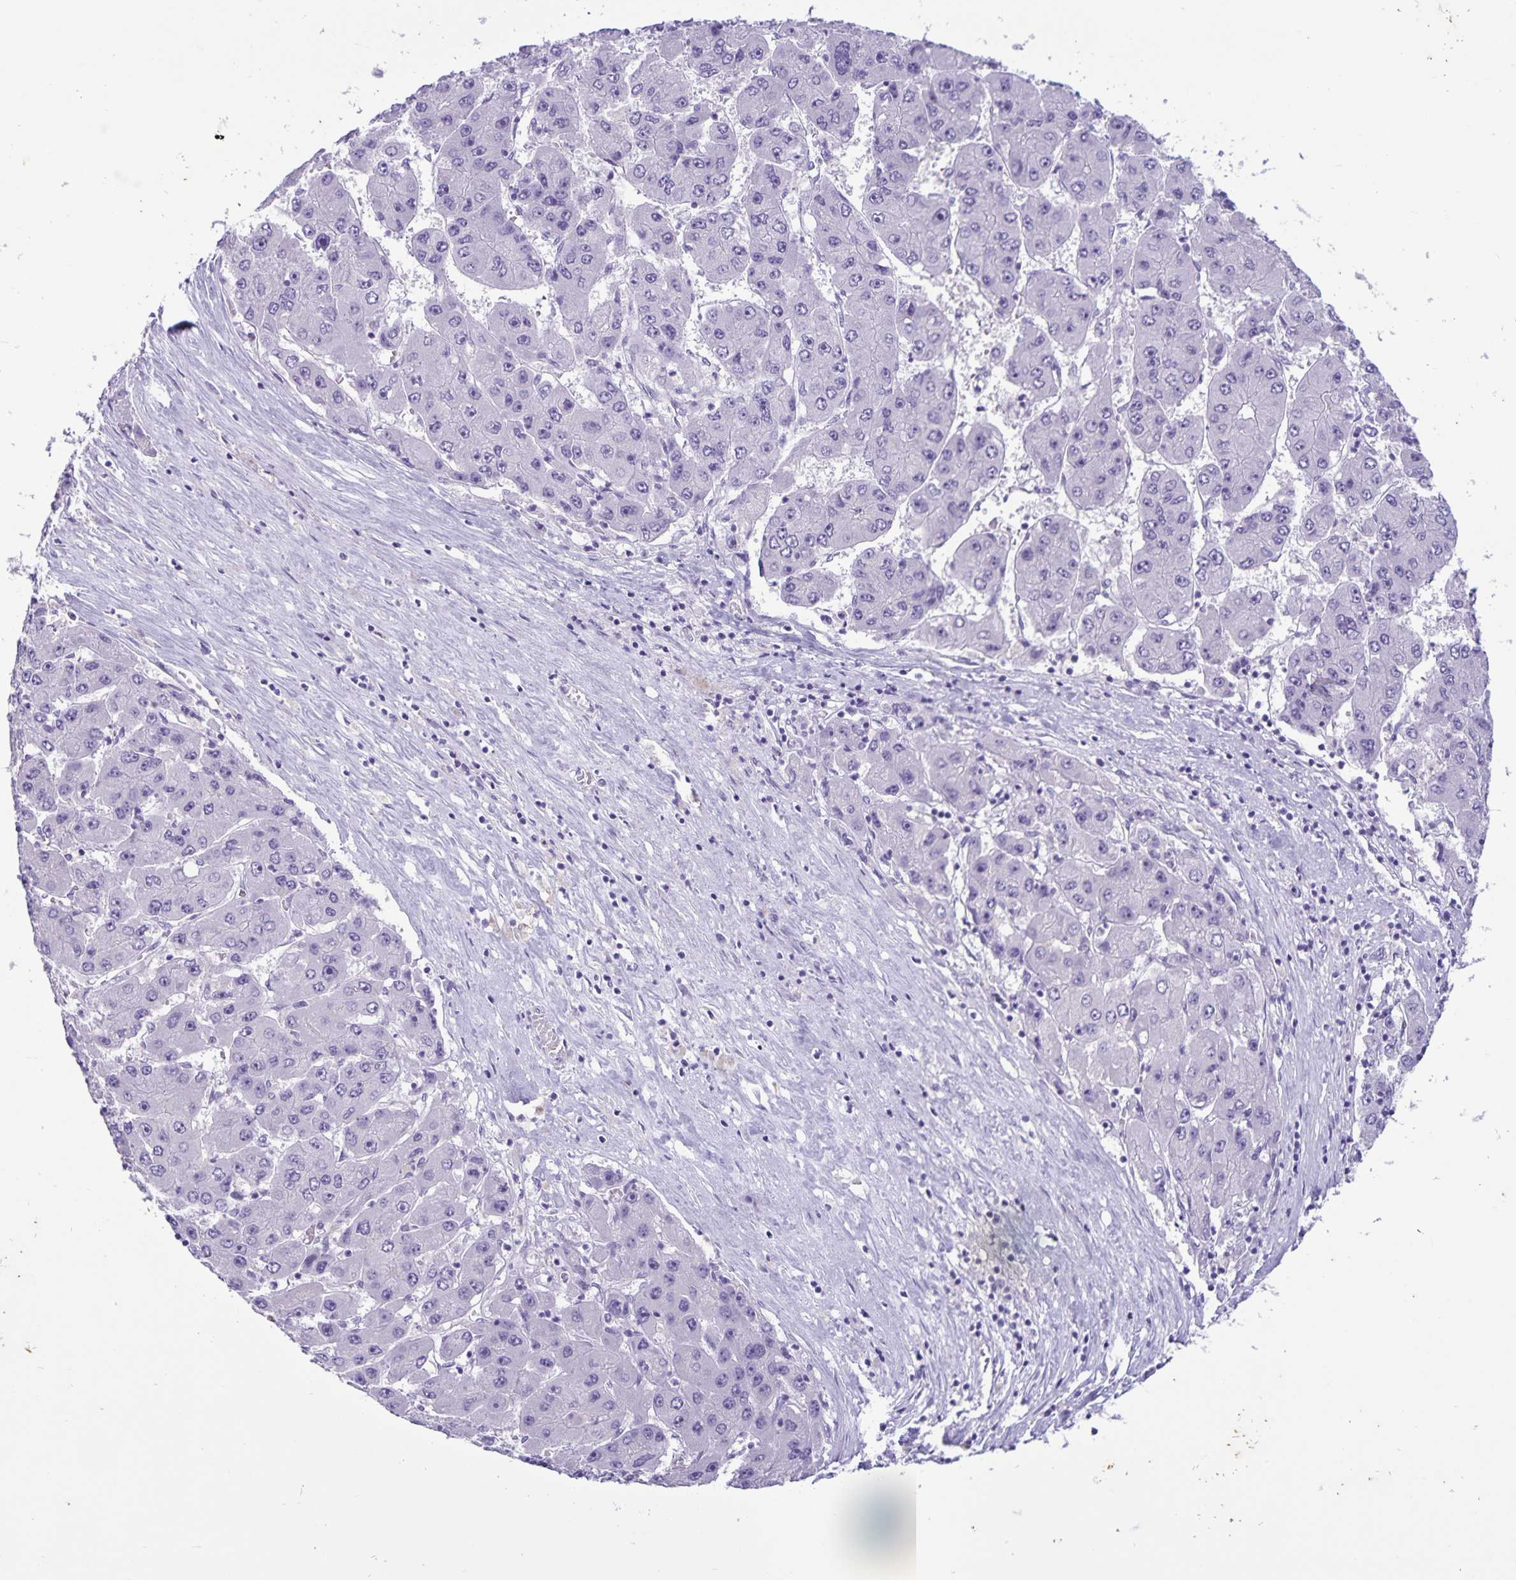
{"staining": {"intensity": "negative", "quantity": "none", "location": "none"}, "tissue": "liver cancer", "cell_type": "Tumor cells", "image_type": "cancer", "snomed": [{"axis": "morphology", "description": "Carcinoma, Hepatocellular, NOS"}, {"axis": "topography", "description": "Liver"}], "caption": "Photomicrograph shows no protein positivity in tumor cells of liver hepatocellular carcinoma tissue.", "gene": "IBTK", "patient": {"sex": "female", "age": 61}}